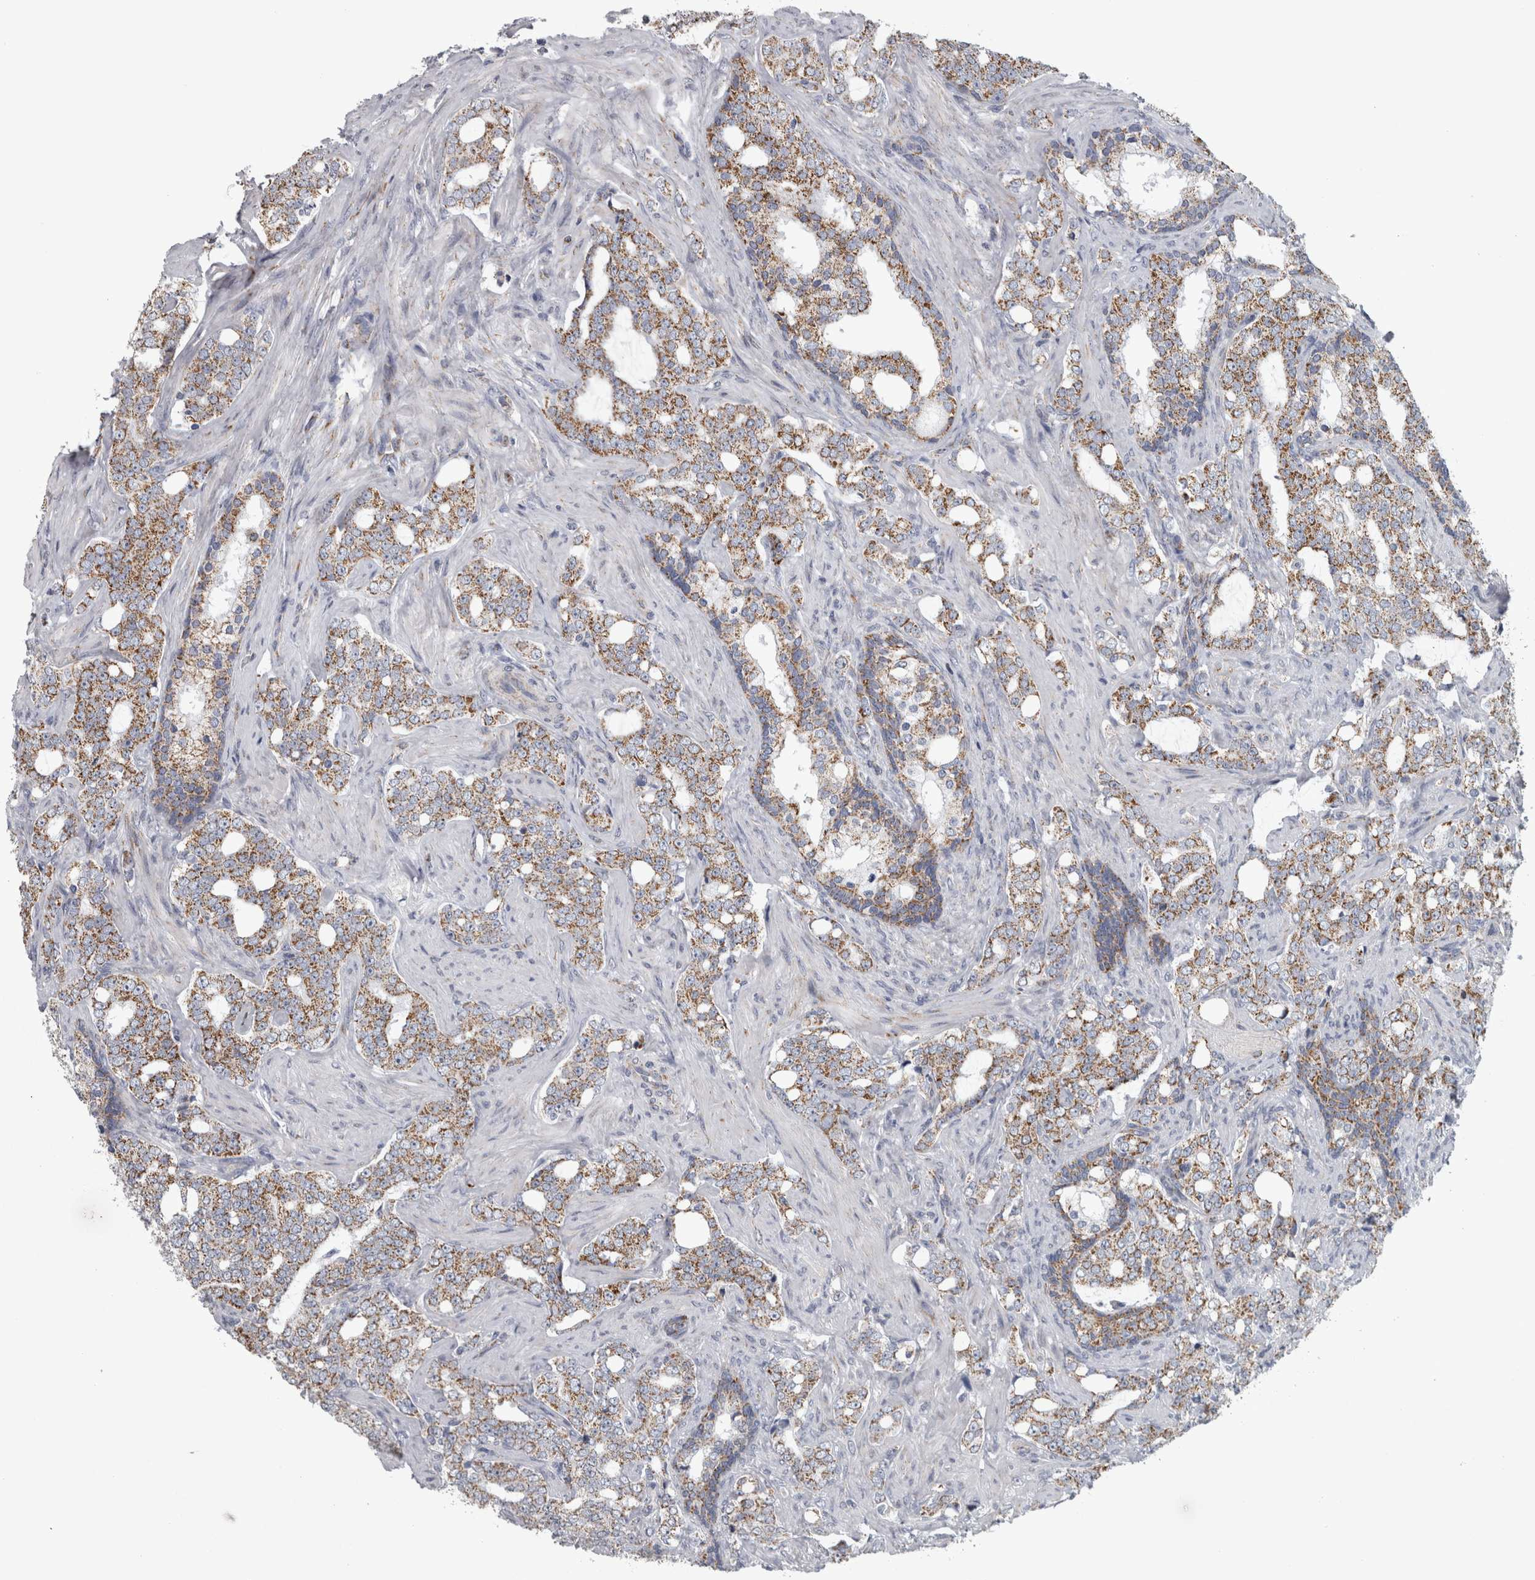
{"staining": {"intensity": "moderate", "quantity": "25%-75%", "location": "cytoplasmic/membranous"}, "tissue": "prostate cancer", "cell_type": "Tumor cells", "image_type": "cancer", "snomed": [{"axis": "morphology", "description": "Adenocarcinoma, High grade"}, {"axis": "topography", "description": "Prostate"}], "caption": "Tumor cells display moderate cytoplasmic/membranous expression in approximately 25%-75% of cells in prostate cancer. The protein is stained brown, and the nuclei are stained in blue (DAB (3,3'-diaminobenzidine) IHC with brightfield microscopy, high magnification).", "gene": "DBT", "patient": {"sex": "male", "age": 64}}